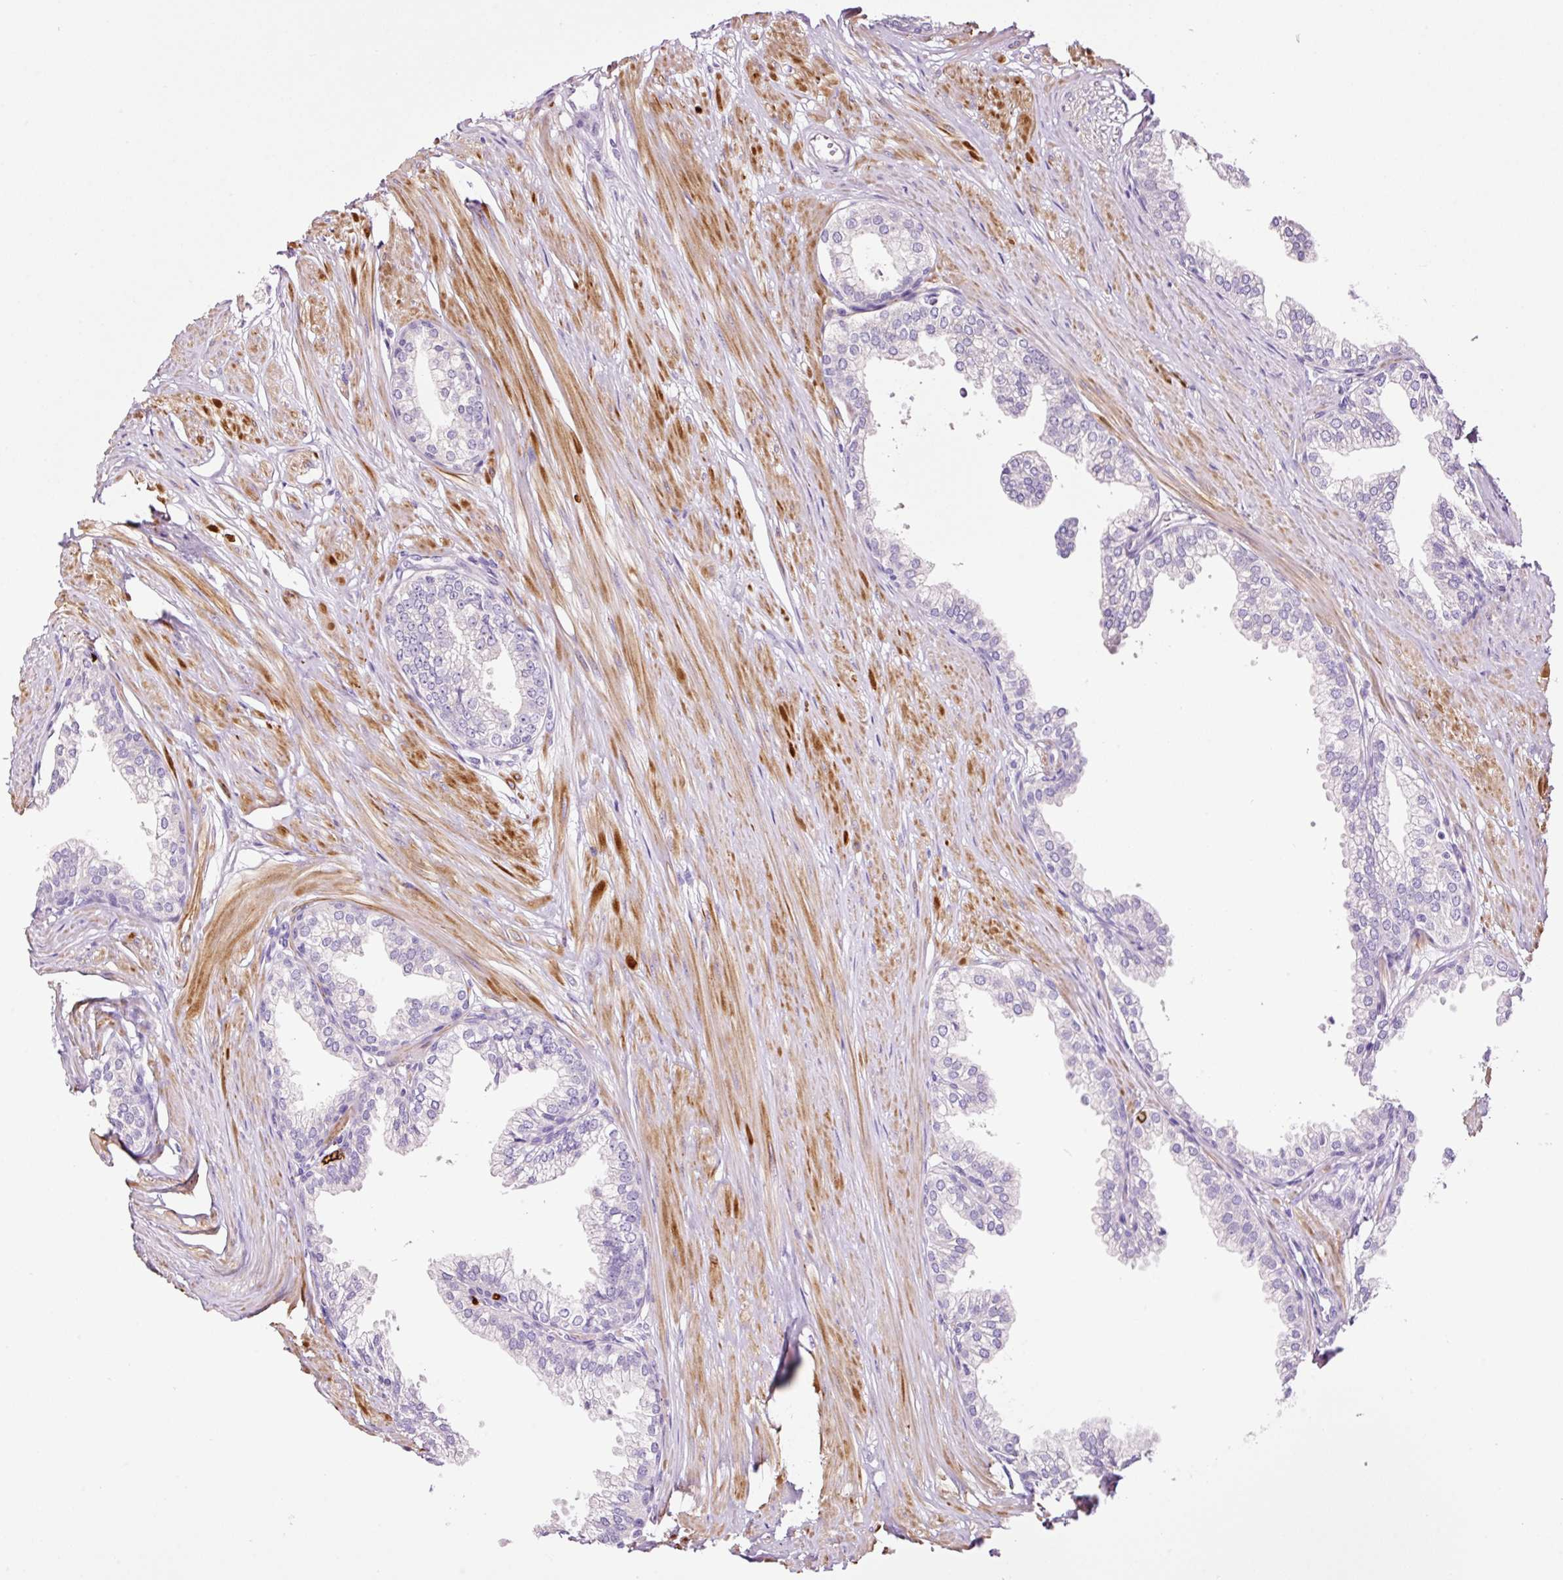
{"staining": {"intensity": "negative", "quantity": "none", "location": "none"}, "tissue": "prostate", "cell_type": "Glandular cells", "image_type": "normal", "snomed": [{"axis": "morphology", "description": "Normal tissue, NOS"}, {"axis": "topography", "description": "Prostate"}, {"axis": "topography", "description": "Peripheral nerve tissue"}], "caption": "Immunohistochemistry photomicrograph of unremarkable human prostate stained for a protein (brown), which shows no positivity in glandular cells. (Immunohistochemistry, brightfield microscopy, high magnification).", "gene": "PAM", "patient": {"sex": "male", "age": 55}}